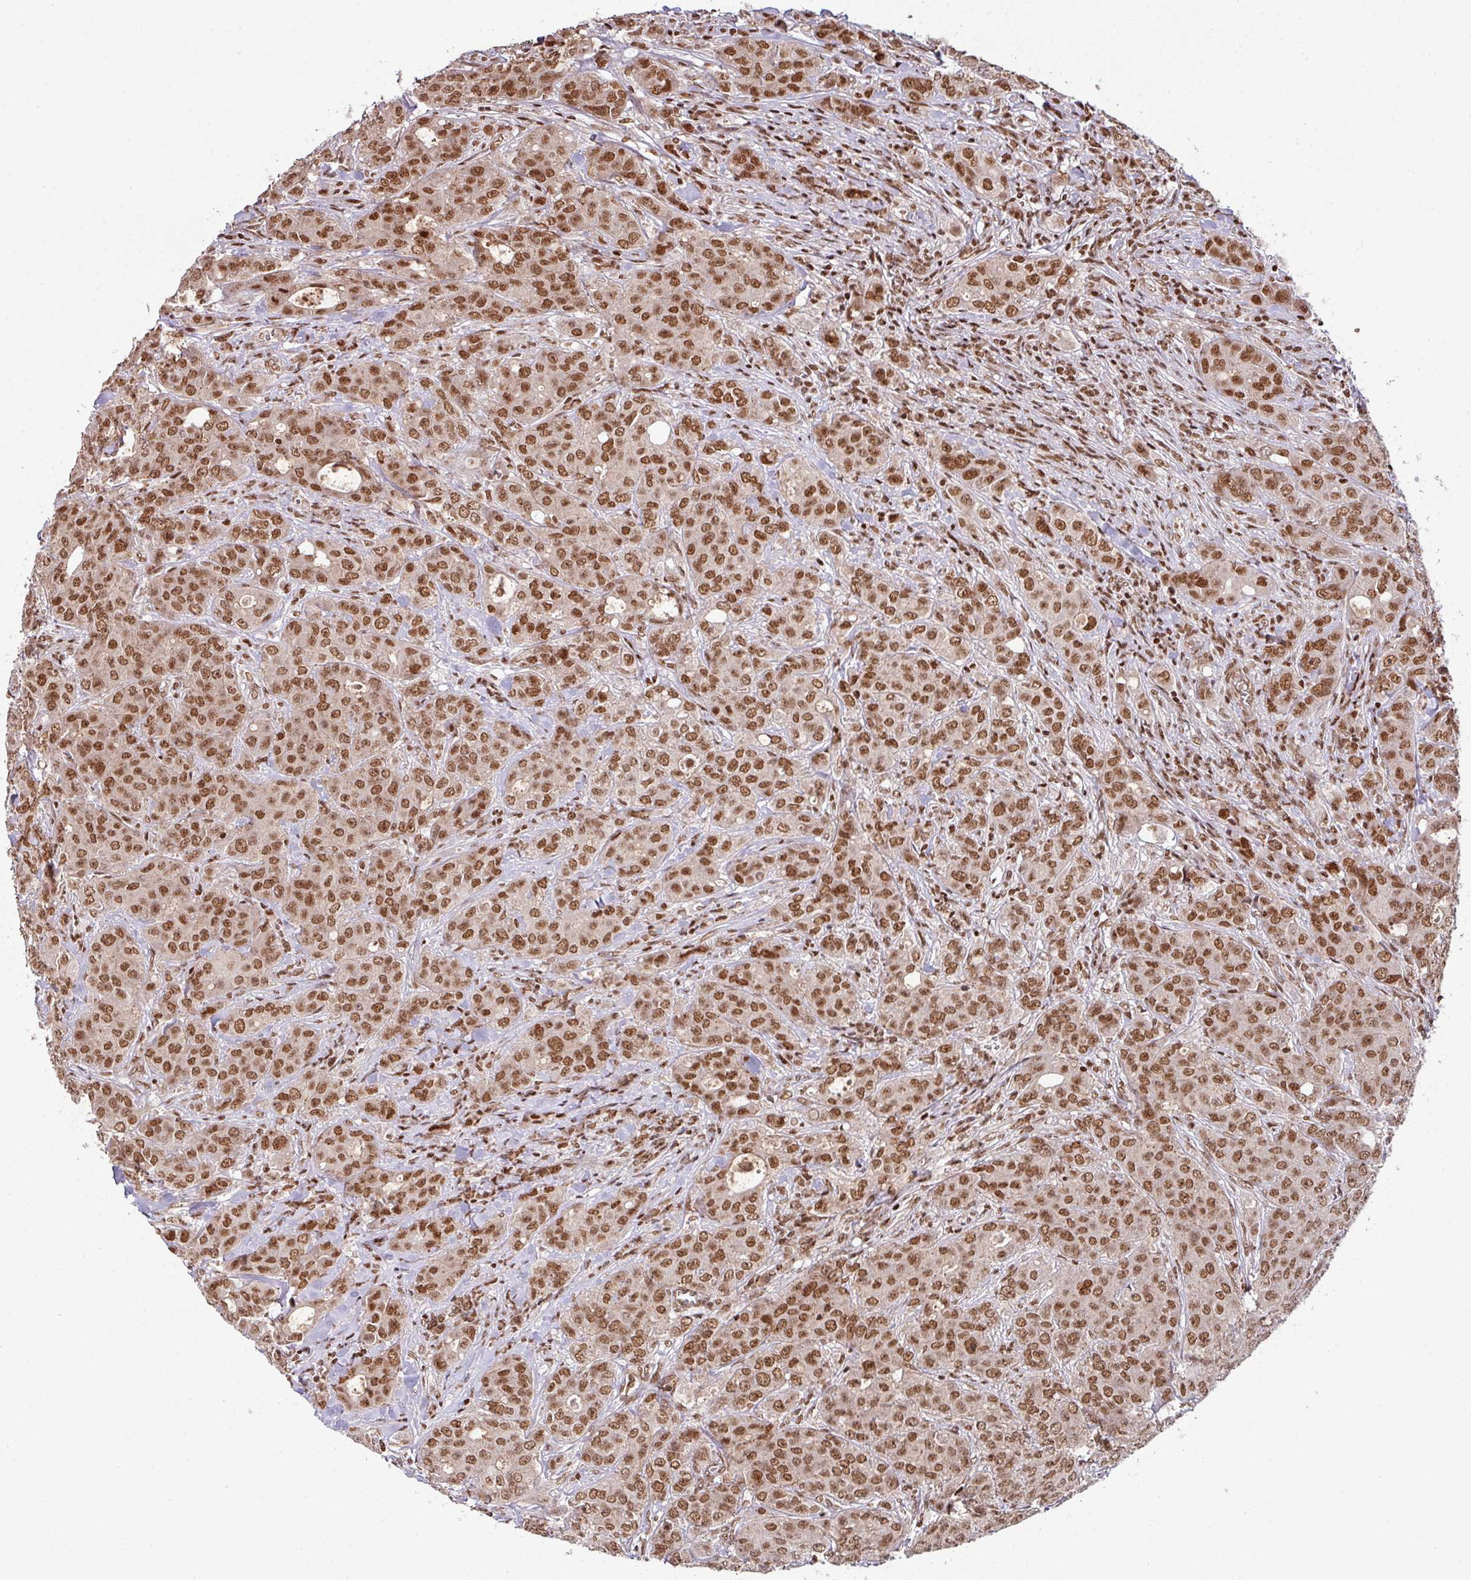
{"staining": {"intensity": "moderate", "quantity": ">75%", "location": "nuclear"}, "tissue": "breast cancer", "cell_type": "Tumor cells", "image_type": "cancer", "snomed": [{"axis": "morphology", "description": "Duct carcinoma"}, {"axis": "topography", "description": "Breast"}], "caption": "Moderate nuclear protein positivity is identified in about >75% of tumor cells in breast cancer (intraductal carcinoma). The staining was performed using DAB, with brown indicating positive protein expression. Nuclei are stained blue with hematoxylin.", "gene": "PHF23", "patient": {"sex": "female", "age": 43}}